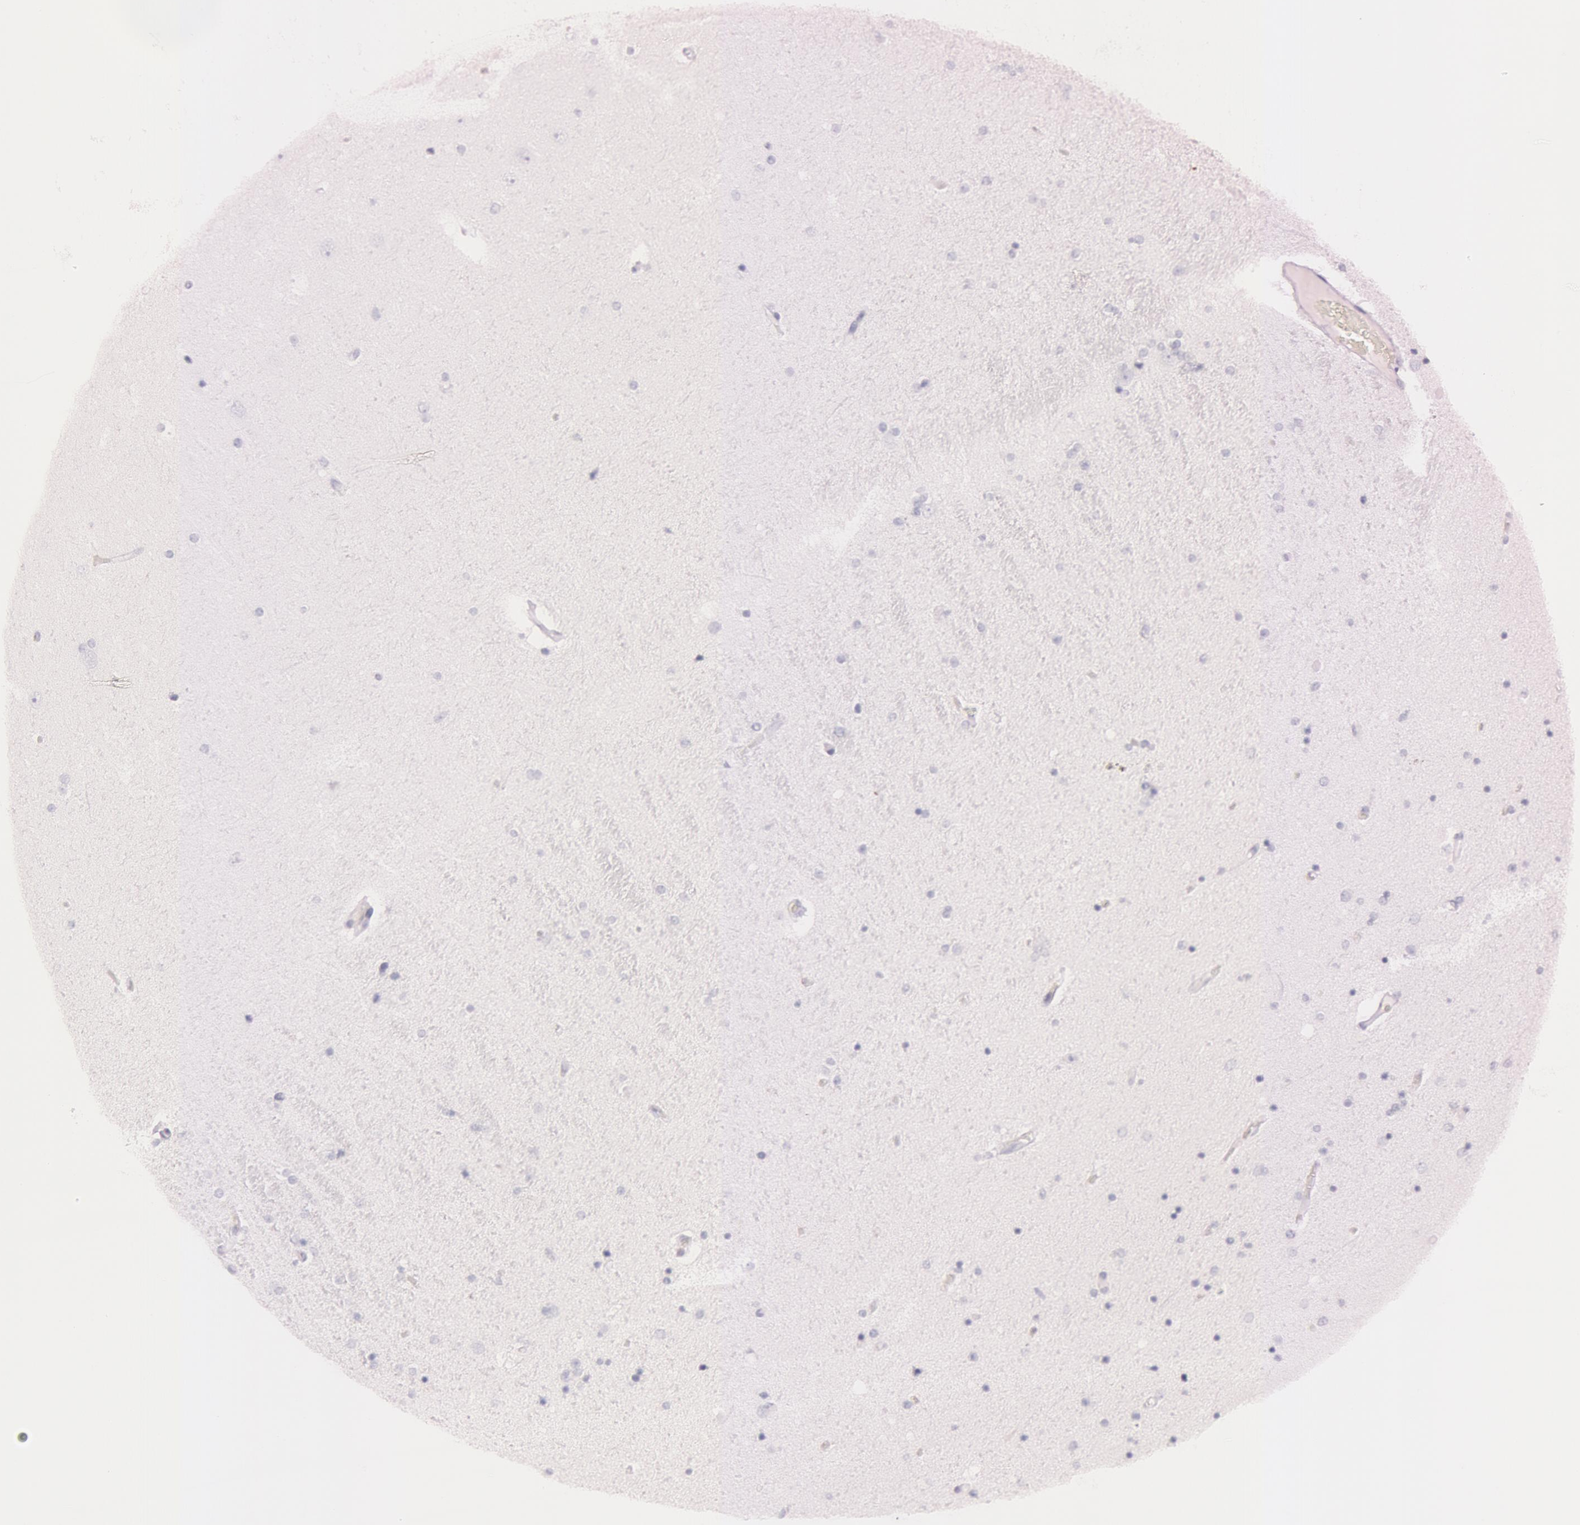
{"staining": {"intensity": "negative", "quantity": "none", "location": "none"}, "tissue": "hippocampus", "cell_type": "Glial cells", "image_type": "normal", "snomed": [{"axis": "morphology", "description": "Normal tissue, NOS"}, {"axis": "topography", "description": "Hippocampus"}], "caption": "Hippocampus was stained to show a protein in brown. There is no significant staining in glial cells. The staining is performed using DAB brown chromogen with nuclei counter-stained in using hematoxylin.", "gene": "S100A7", "patient": {"sex": "female", "age": 54}}